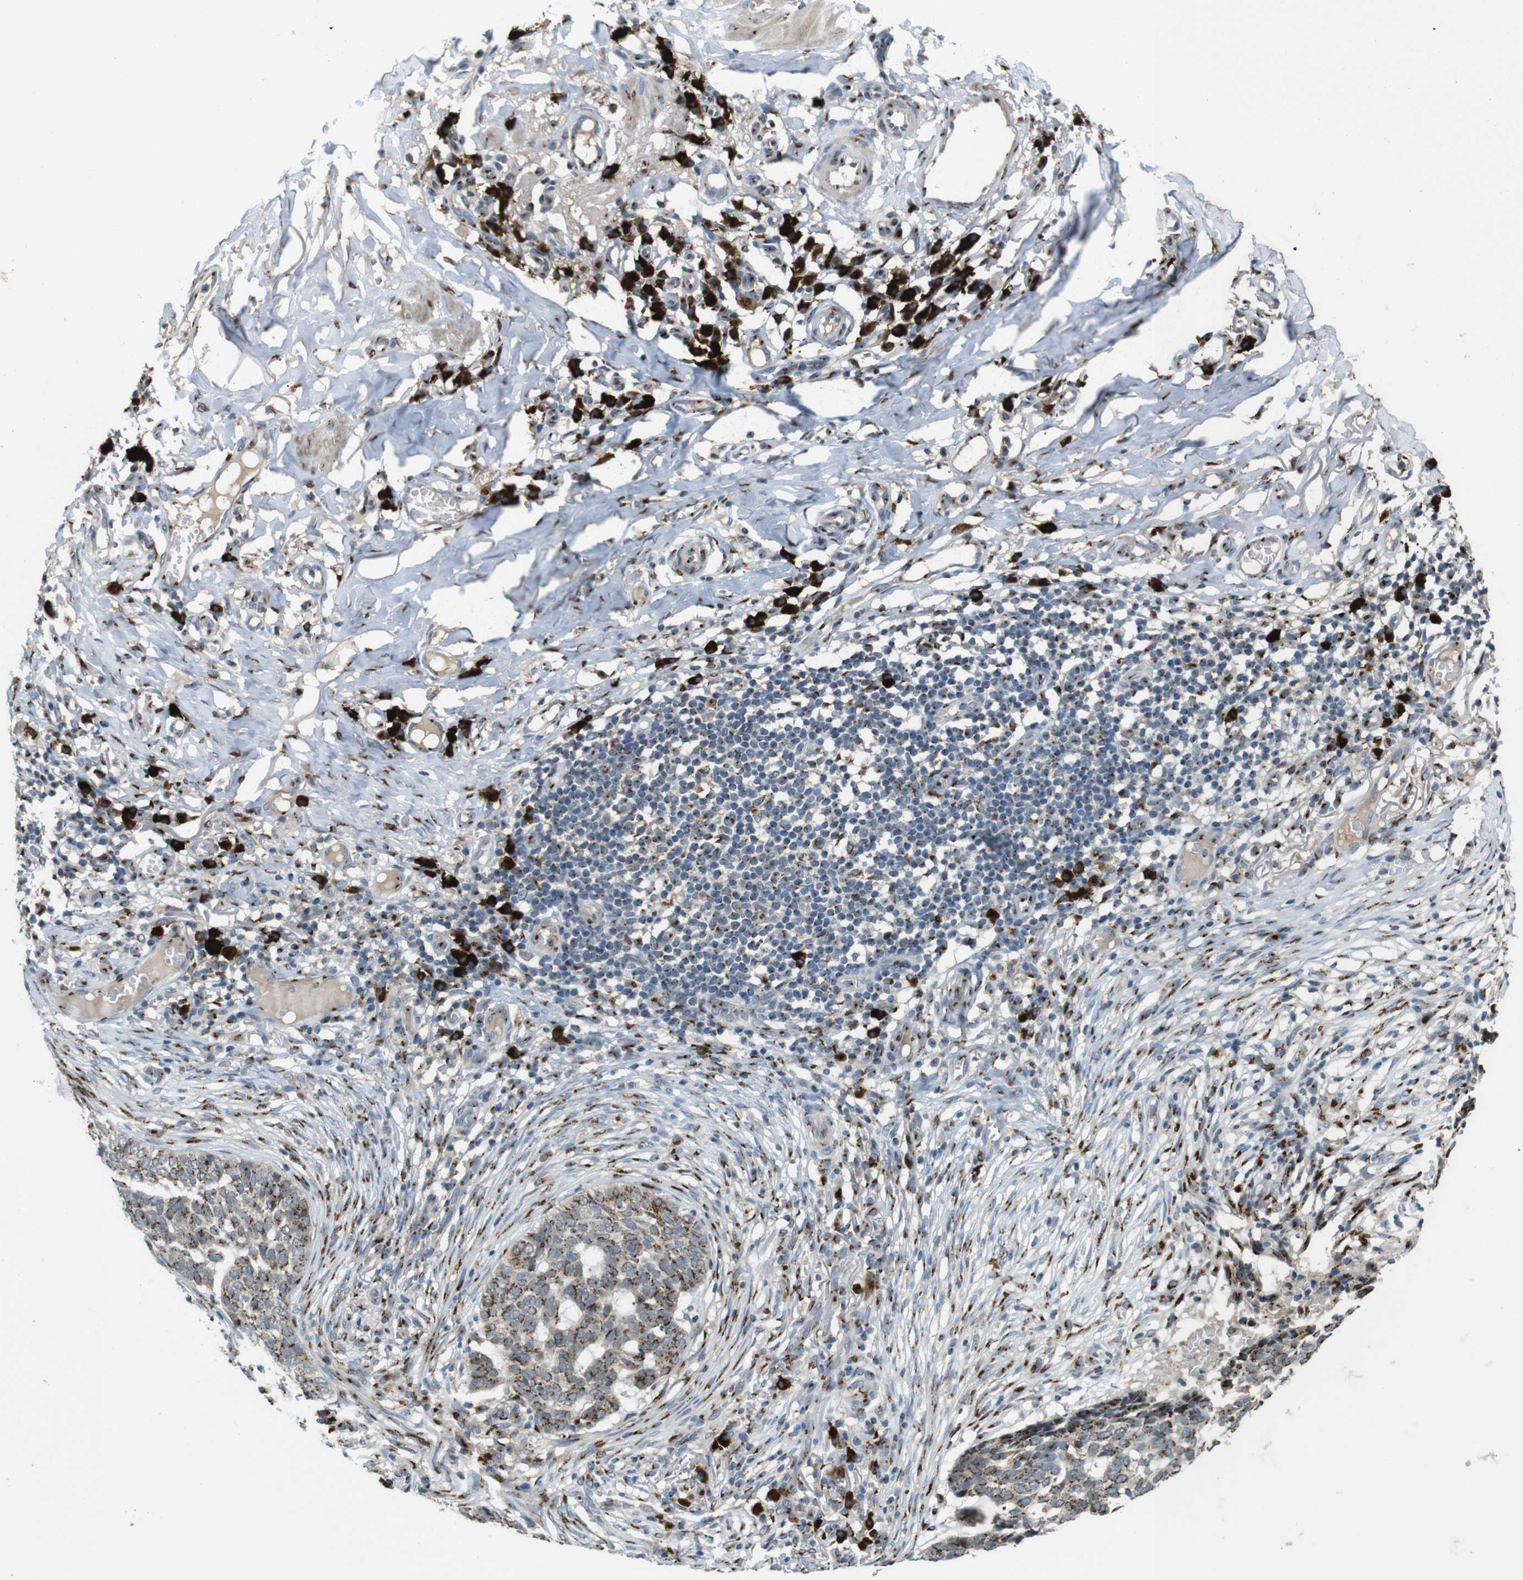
{"staining": {"intensity": "moderate", "quantity": ">75%", "location": "cytoplasmic/membranous"}, "tissue": "skin cancer", "cell_type": "Tumor cells", "image_type": "cancer", "snomed": [{"axis": "morphology", "description": "Basal cell carcinoma"}, {"axis": "topography", "description": "Skin"}], "caption": "Approximately >75% of tumor cells in skin basal cell carcinoma demonstrate moderate cytoplasmic/membranous protein staining as visualized by brown immunohistochemical staining.", "gene": "ZFPL1", "patient": {"sex": "male", "age": 85}}